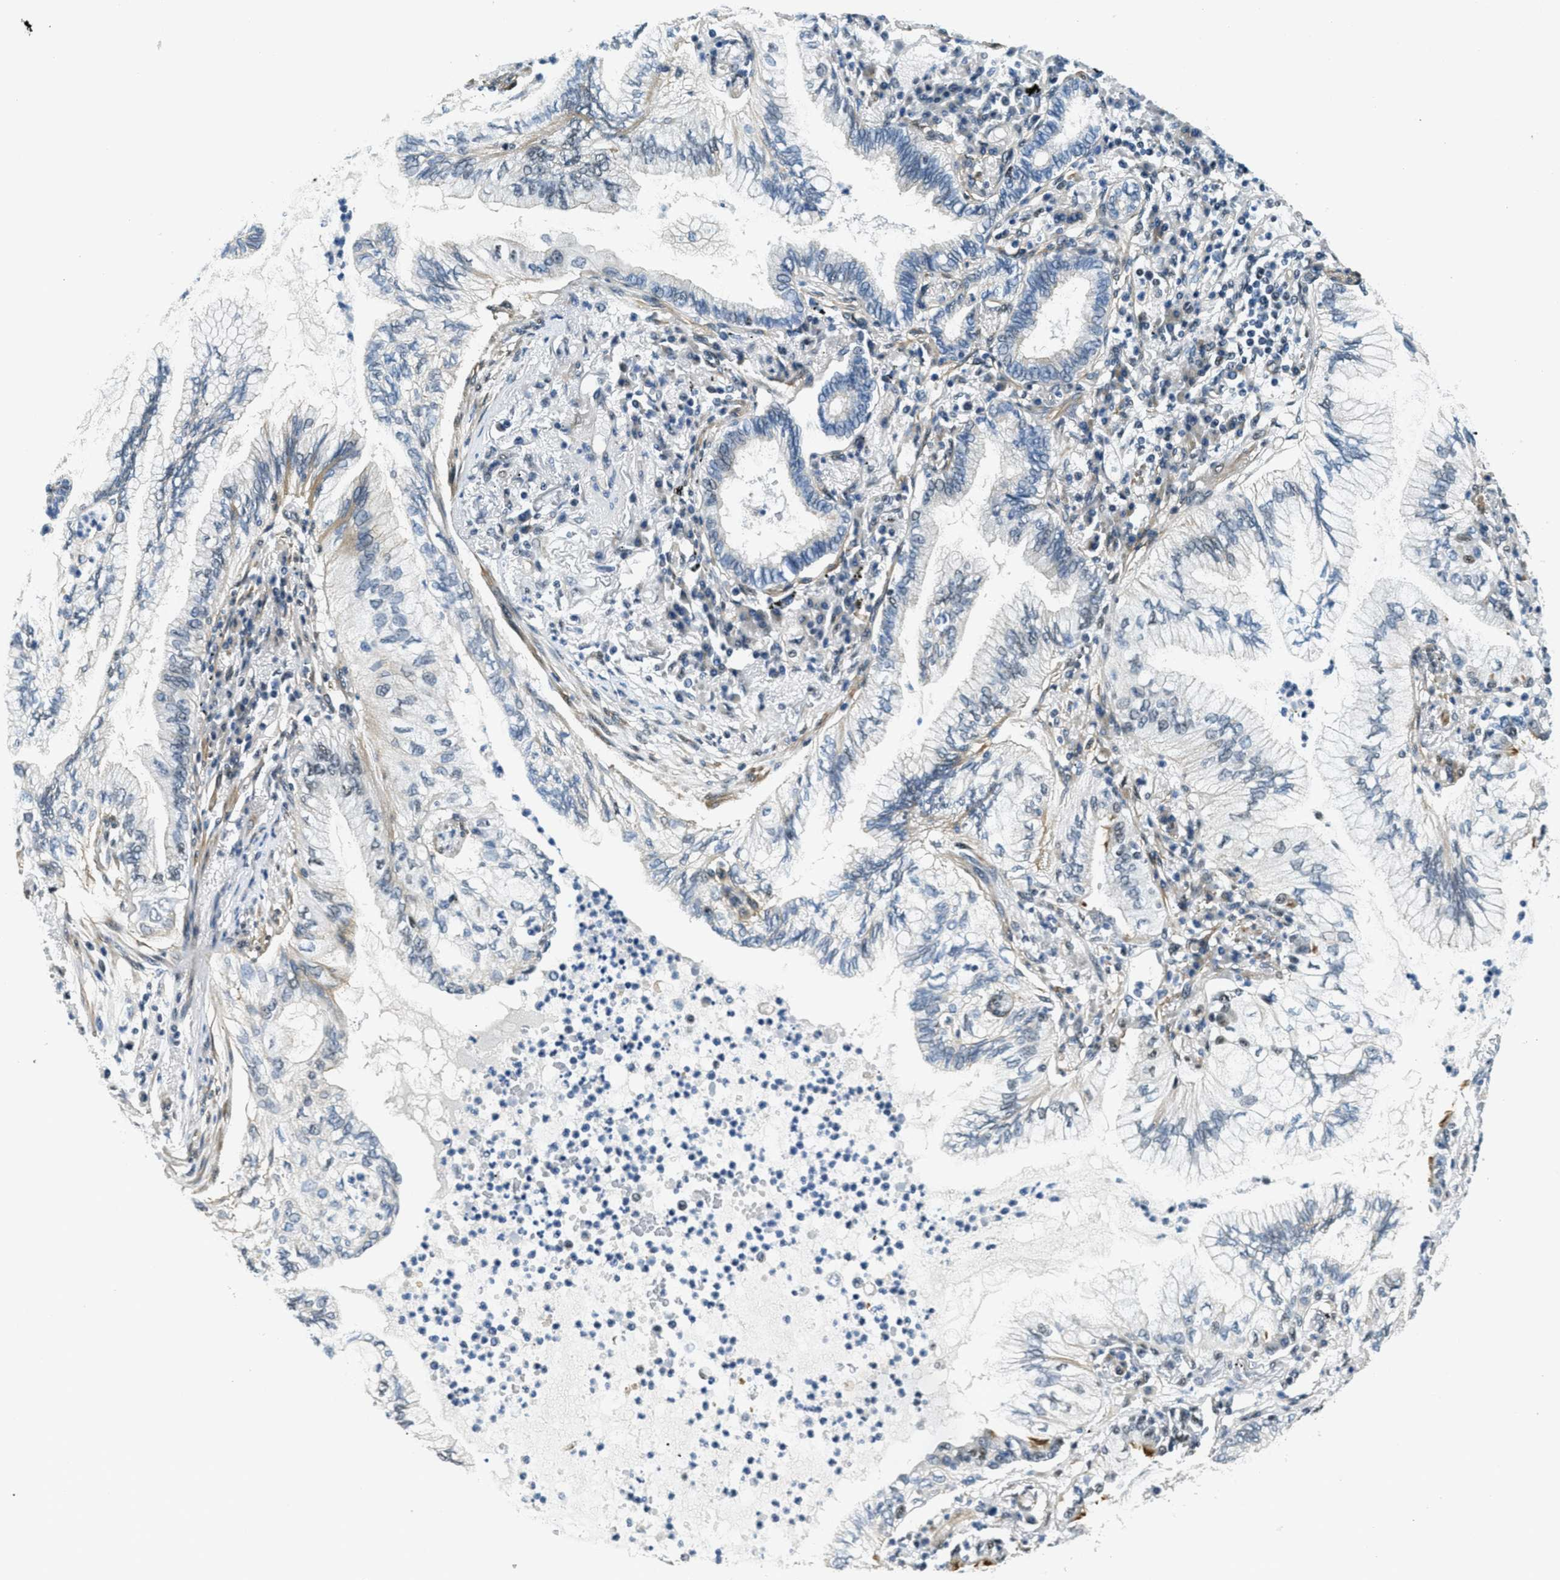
{"staining": {"intensity": "negative", "quantity": "none", "location": "none"}, "tissue": "lung cancer", "cell_type": "Tumor cells", "image_type": "cancer", "snomed": [{"axis": "morphology", "description": "Normal tissue, NOS"}, {"axis": "morphology", "description": "Adenocarcinoma, NOS"}, {"axis": "topography", "description": "Bronchus"}, {"axis": "topography", "description": "Lung"}], "caption": "An immunohistochemistry (IHC) histopathology image of lung cancer (adenocarcinoma) is shown. There is no staining in tumor cells of lung cancer (adenocarcinoma).", "gene": "CFAP36", "patient": {"sex": "female", "age": 70}}